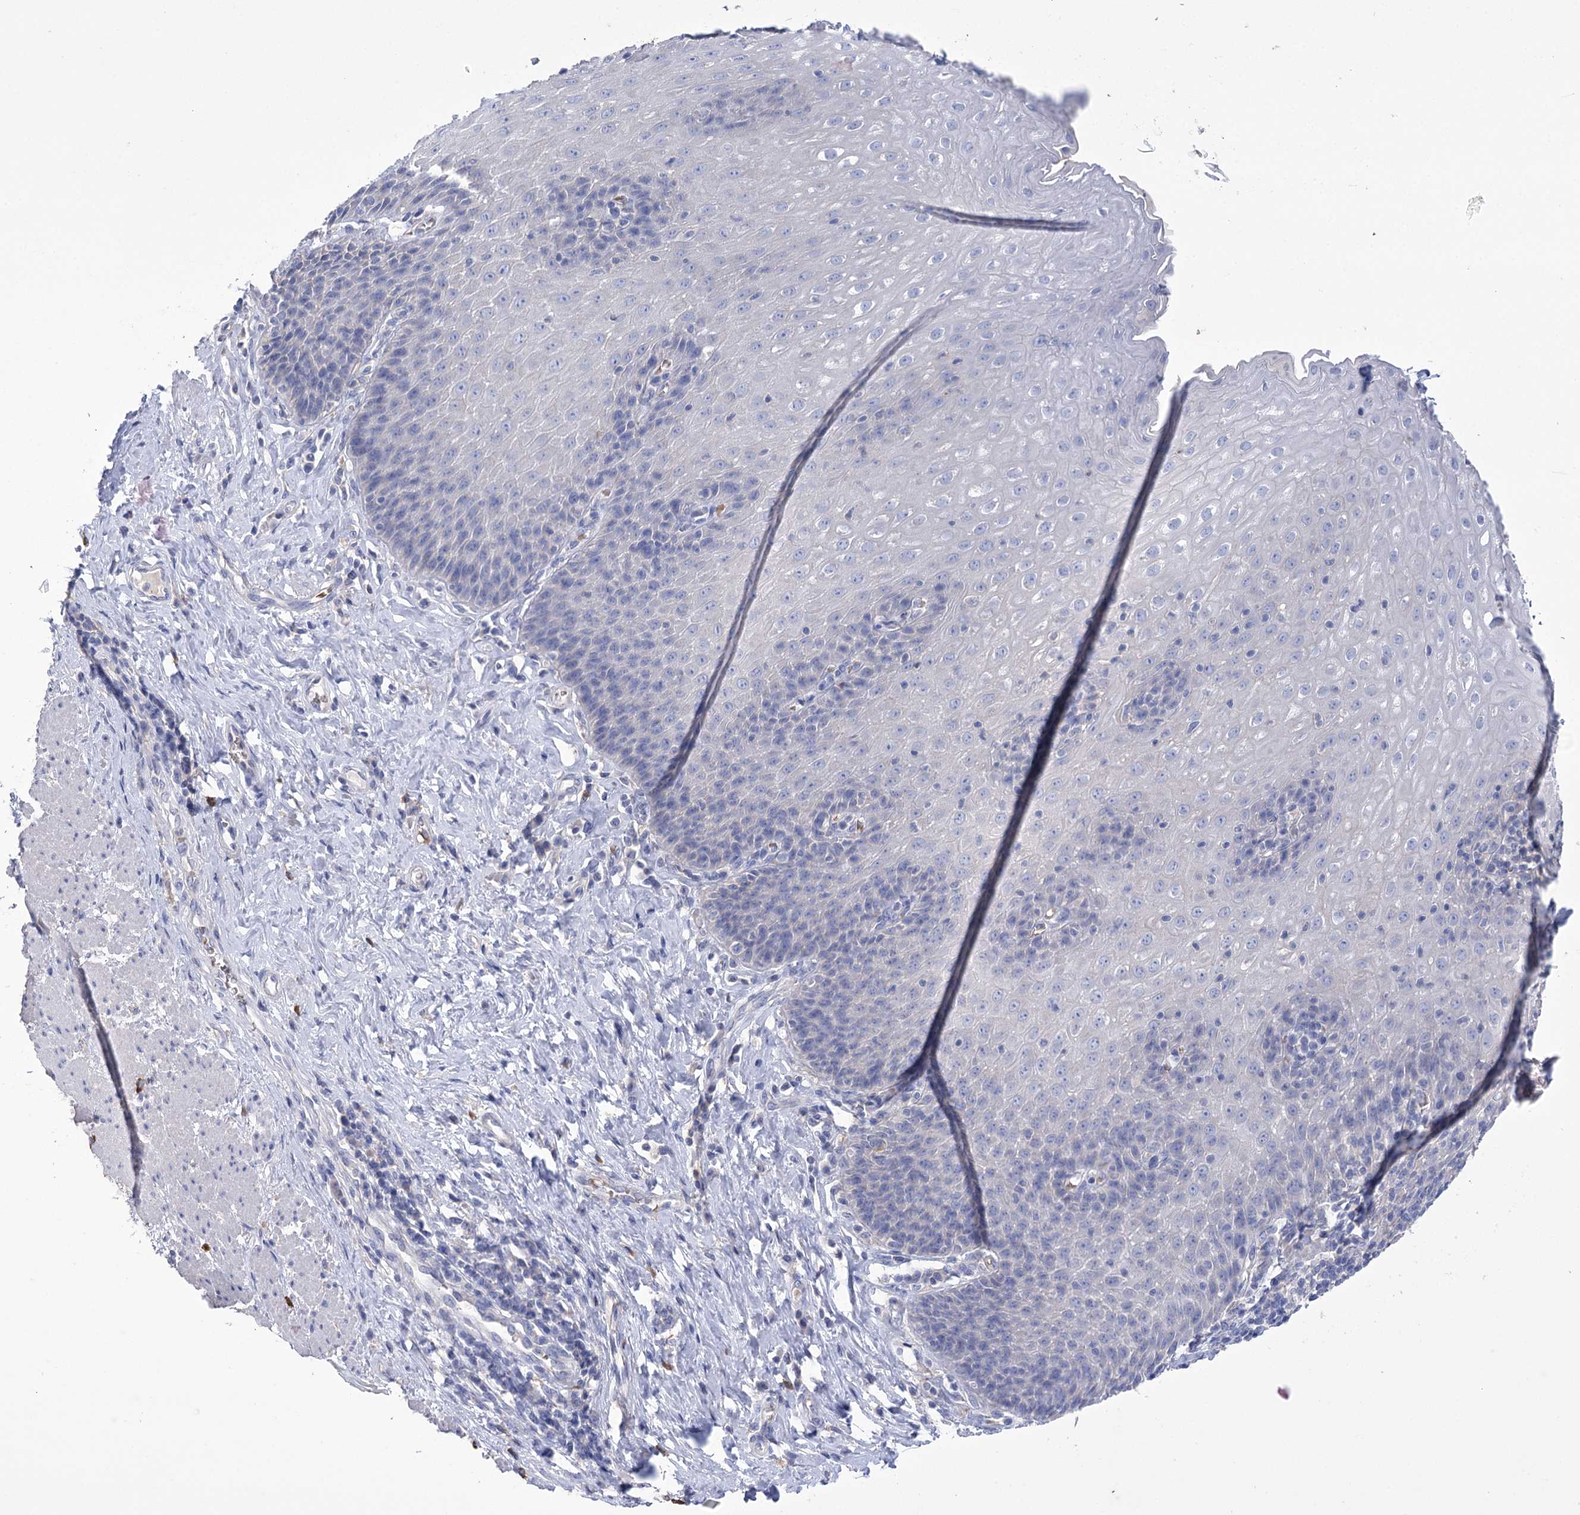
{"staining": {"intensity": "negative", "quantity": "none", "location": "none"}, "tissue": "esophagus", "cell_type": "Squamous epithelial cells", "image_type": "normal", "snomed": [{"axis": "morphology", "description": "Normal tissue, NOS"}, {"axis": "topography", "description": "Esophagus"}], "caption": "IHC photomicrograph of benign esophagus stained for a protein (brown), which displays no staining in squamous epithelial cells.", "gene": "PRSS53", "patient": {"sex": "female", "age": 61}}